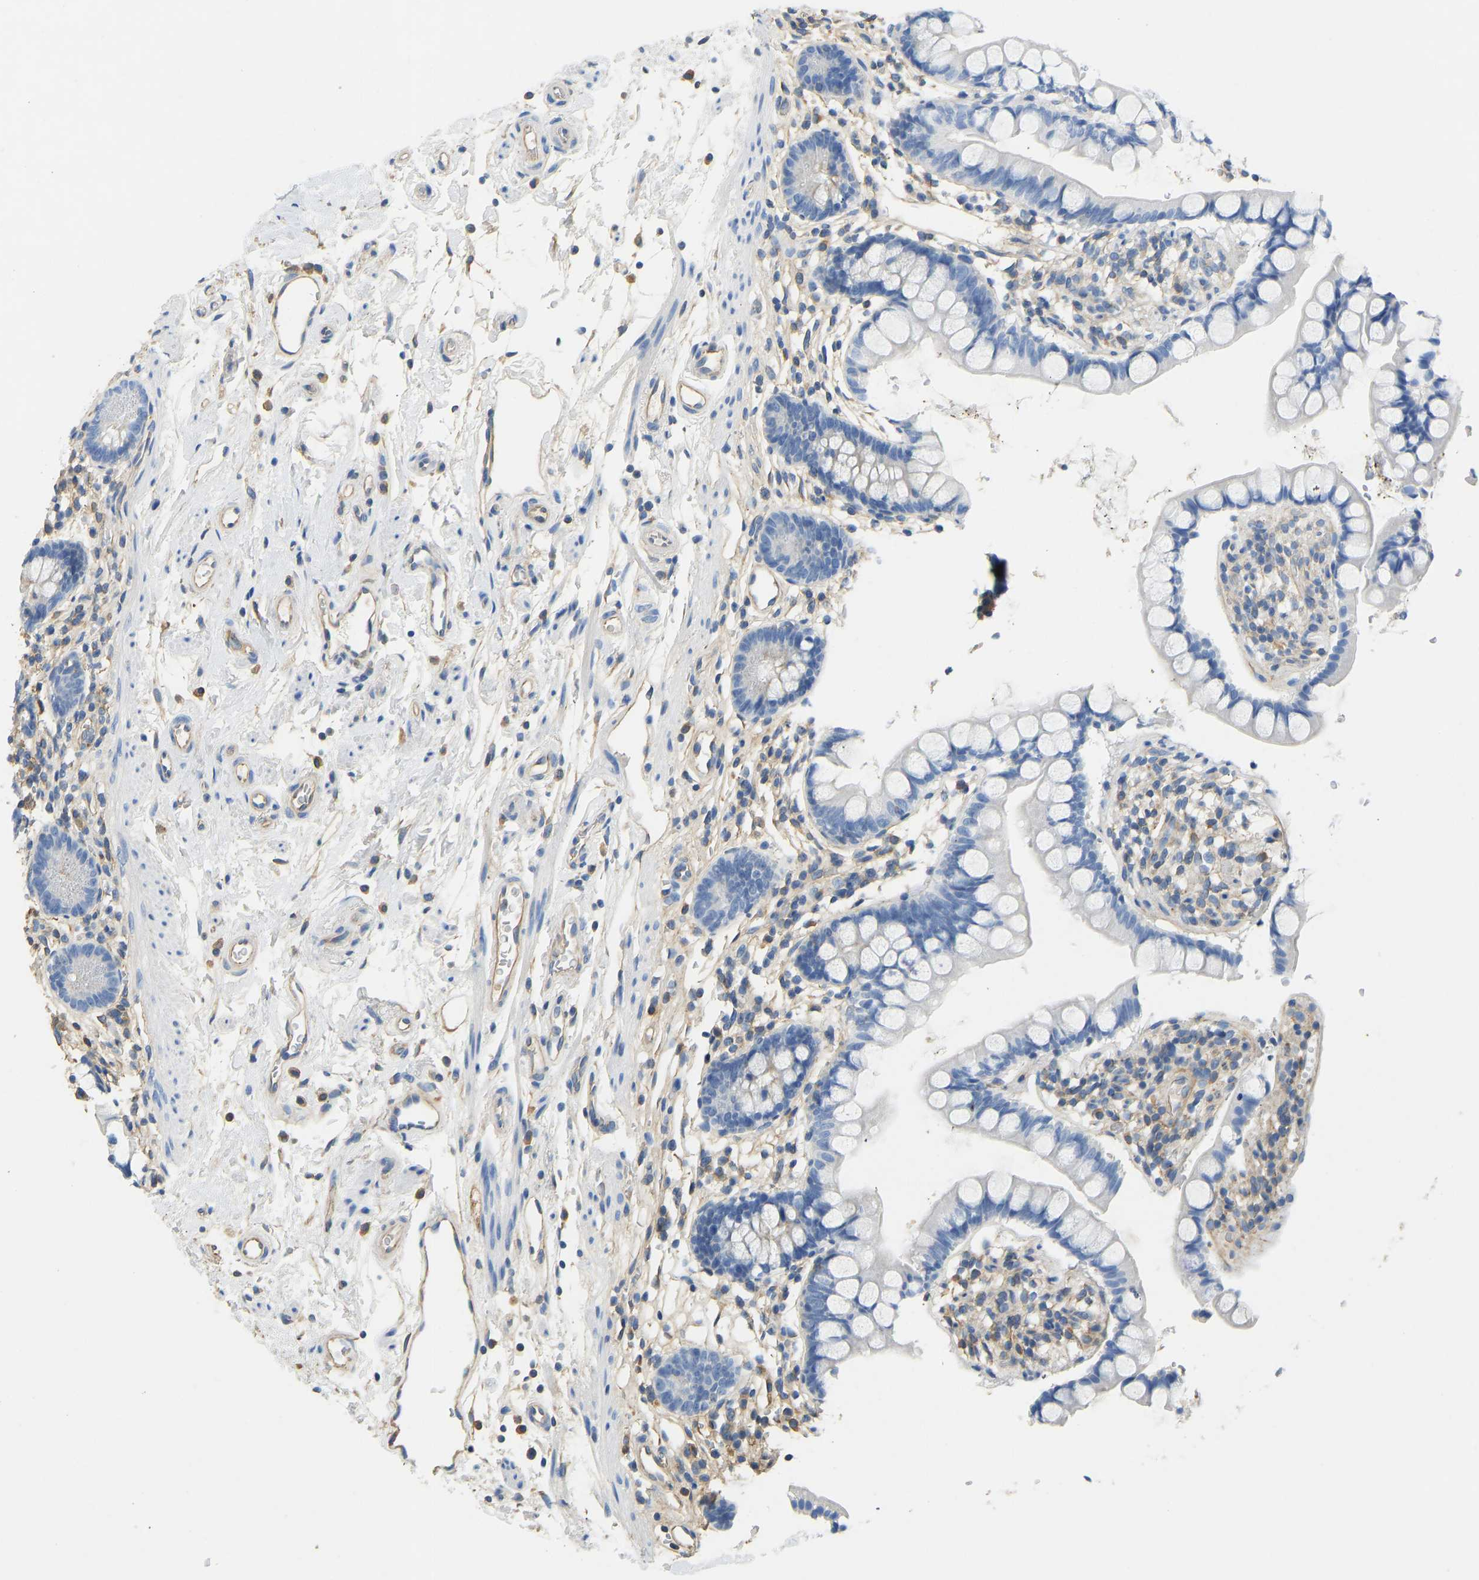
{"staining": {"intensity": "negative", "quantity": "none", "location": "none"}, "tissue": "small intestine", "cell_type": "Glandular cells", "image_type": "normal", "snomed": [{"axis": "morphology", "description": "Normal tissue, NOS"}, {"axis": "topography", "description": "Small intestine"}], "caption": "Immunohistochemical staining of normal small intestine shows no significant staining in glandular cells.", "gene": "TECTA", "patient": {"sex": "female", "age": 84}}